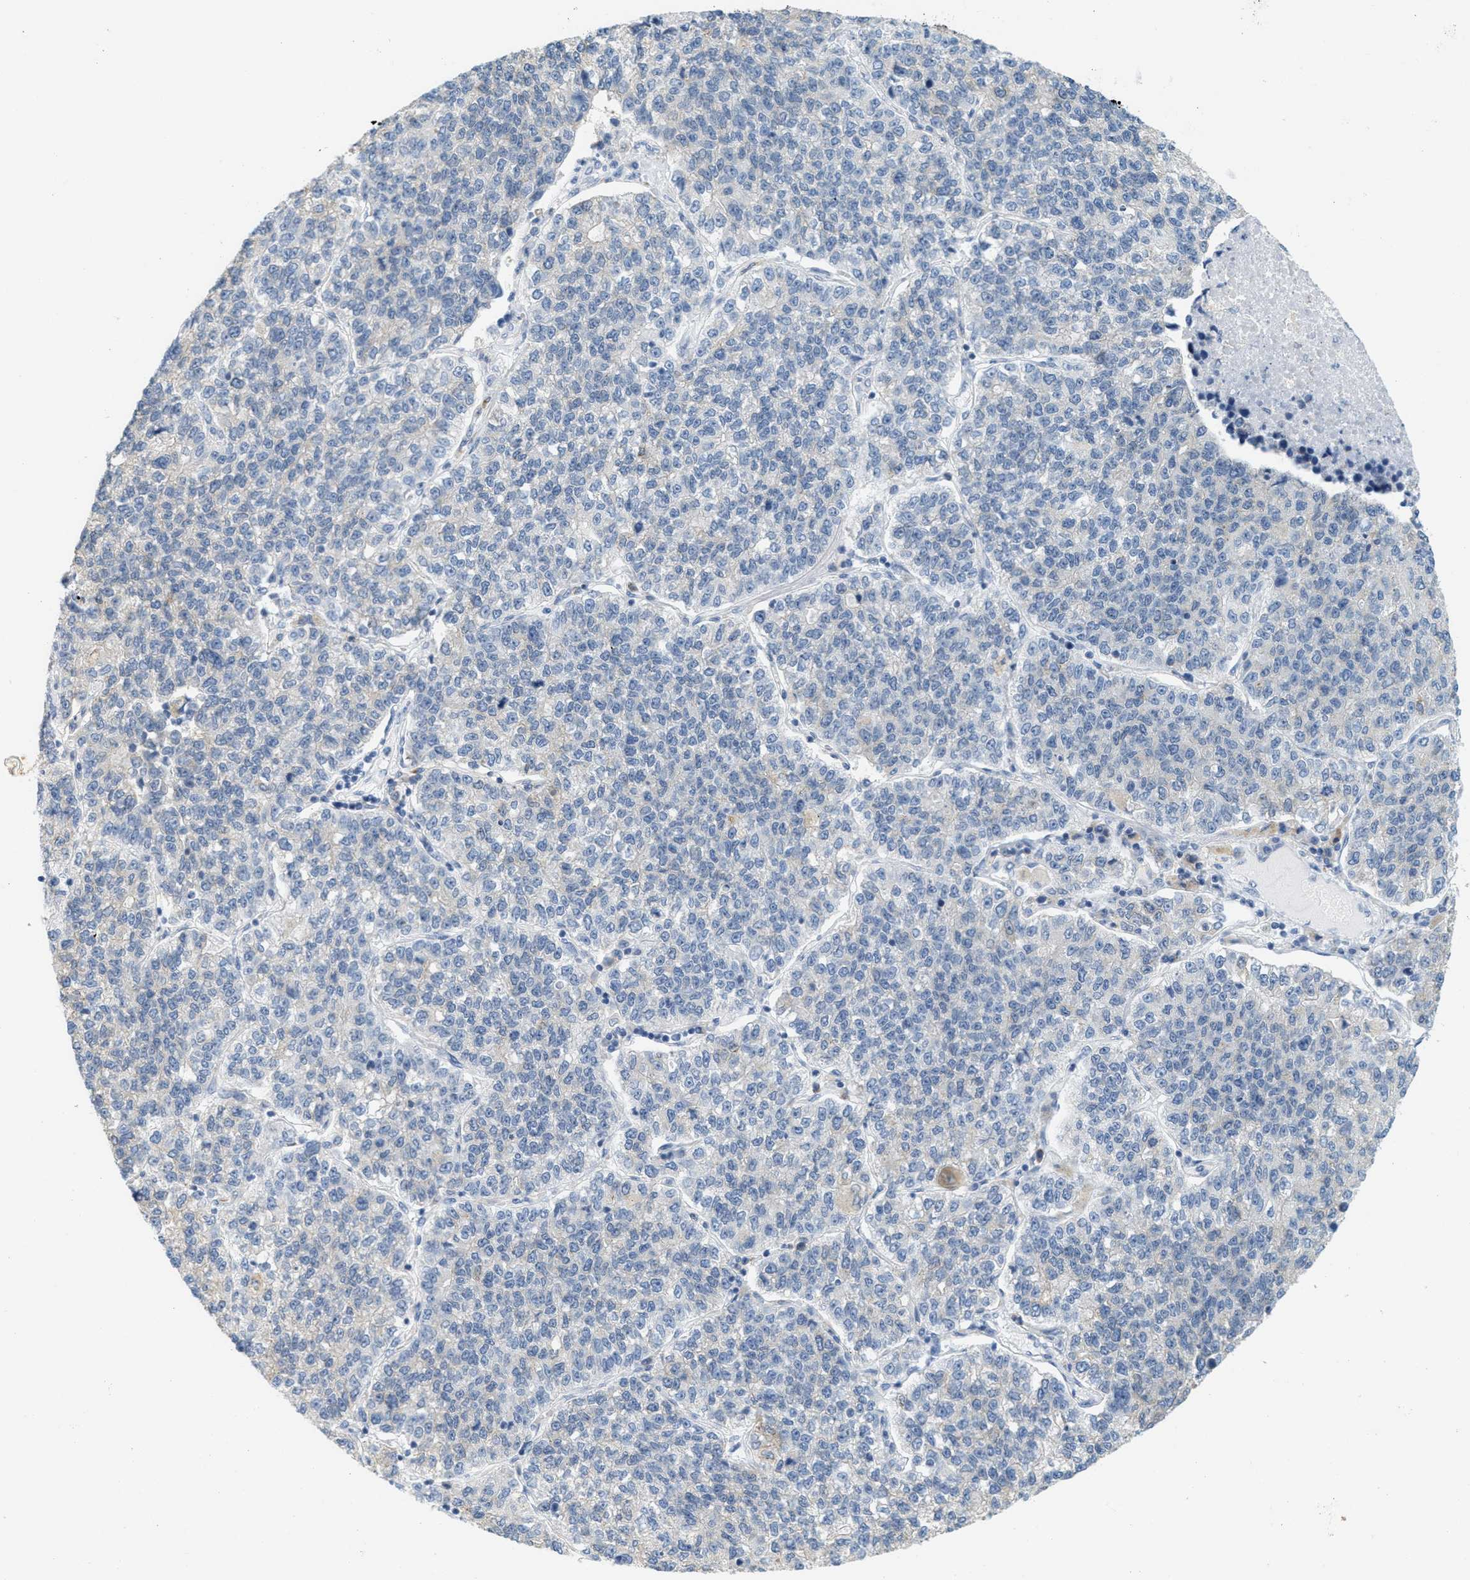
{"staining": {"intensity": "negative", "quantity": "none", "location": "none"}, "tissue": "lung cancer", "cell_type": "Tumor cells", "image_type": "cancer", "snomed": [{"axis": "morphology", "description": "Adenocarcinoma, NOS"}, {"axis": "topography", "description": "Lung"}], "caption": "Human lung cancer (adenocarcinoma) stained for a protein using immunohistochemistry reveals no positivity in tumor cells.", "gene": "TEX264", "patient": {"sex": "male", "age": 49}}